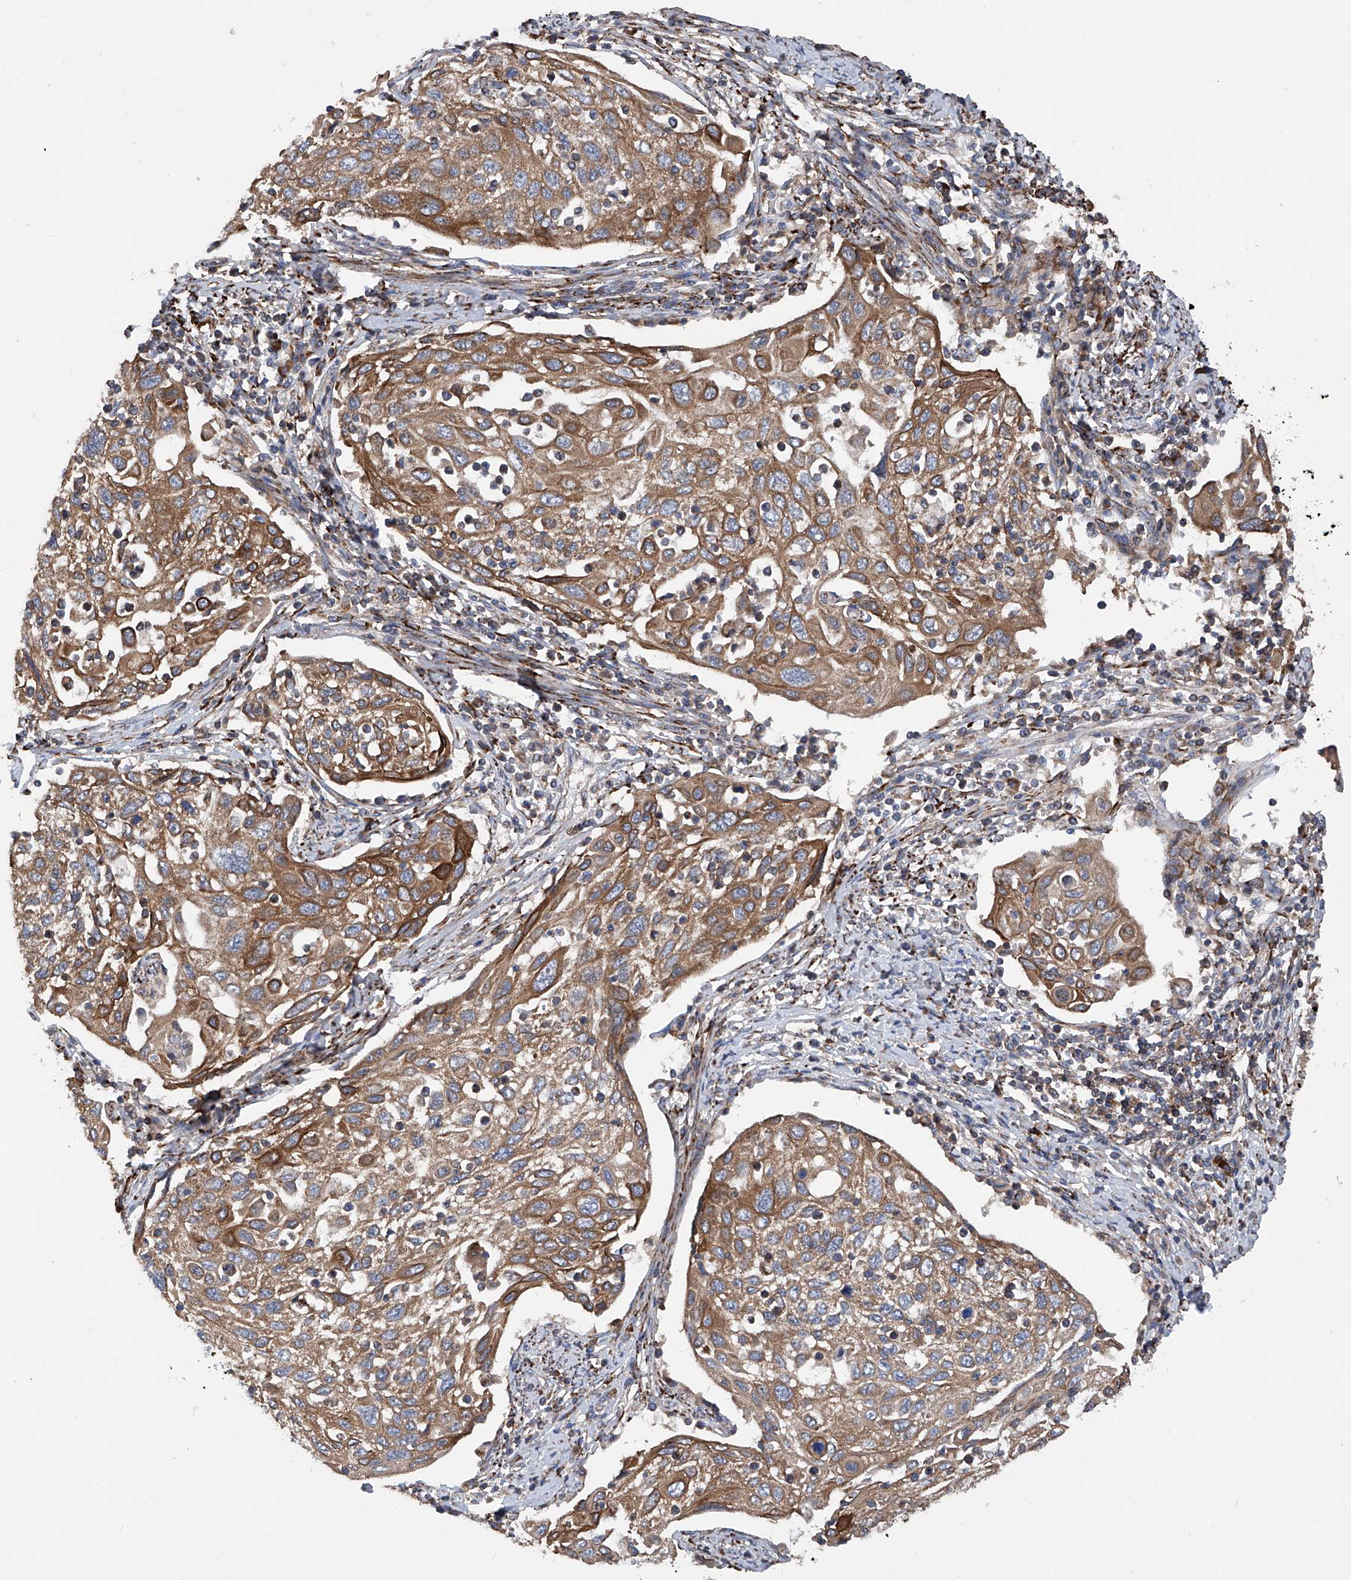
{"staining": {"intensity": "moderate", "quantity": ">75%", "location": "cytoplasmic/membranous"}, "tissue": "cervical cancer", "cell_type": "Tumor cells", "image_type": "cancer", "snomed": [{"axis": "morphology", "description": "Squamous cell carcinoma, NOS"}, {"axis": "topography", "description": "Cervix"}], "caption": "An IHC micrograph of tumor tissue is shown. Protein staining in brown shows moderate cytoplasmic/membranous positivity in cervical squamous cell carcinoma within tumor cells.", "gene": "ASCC3", "patient": {"sex": "female", "age": 70}}